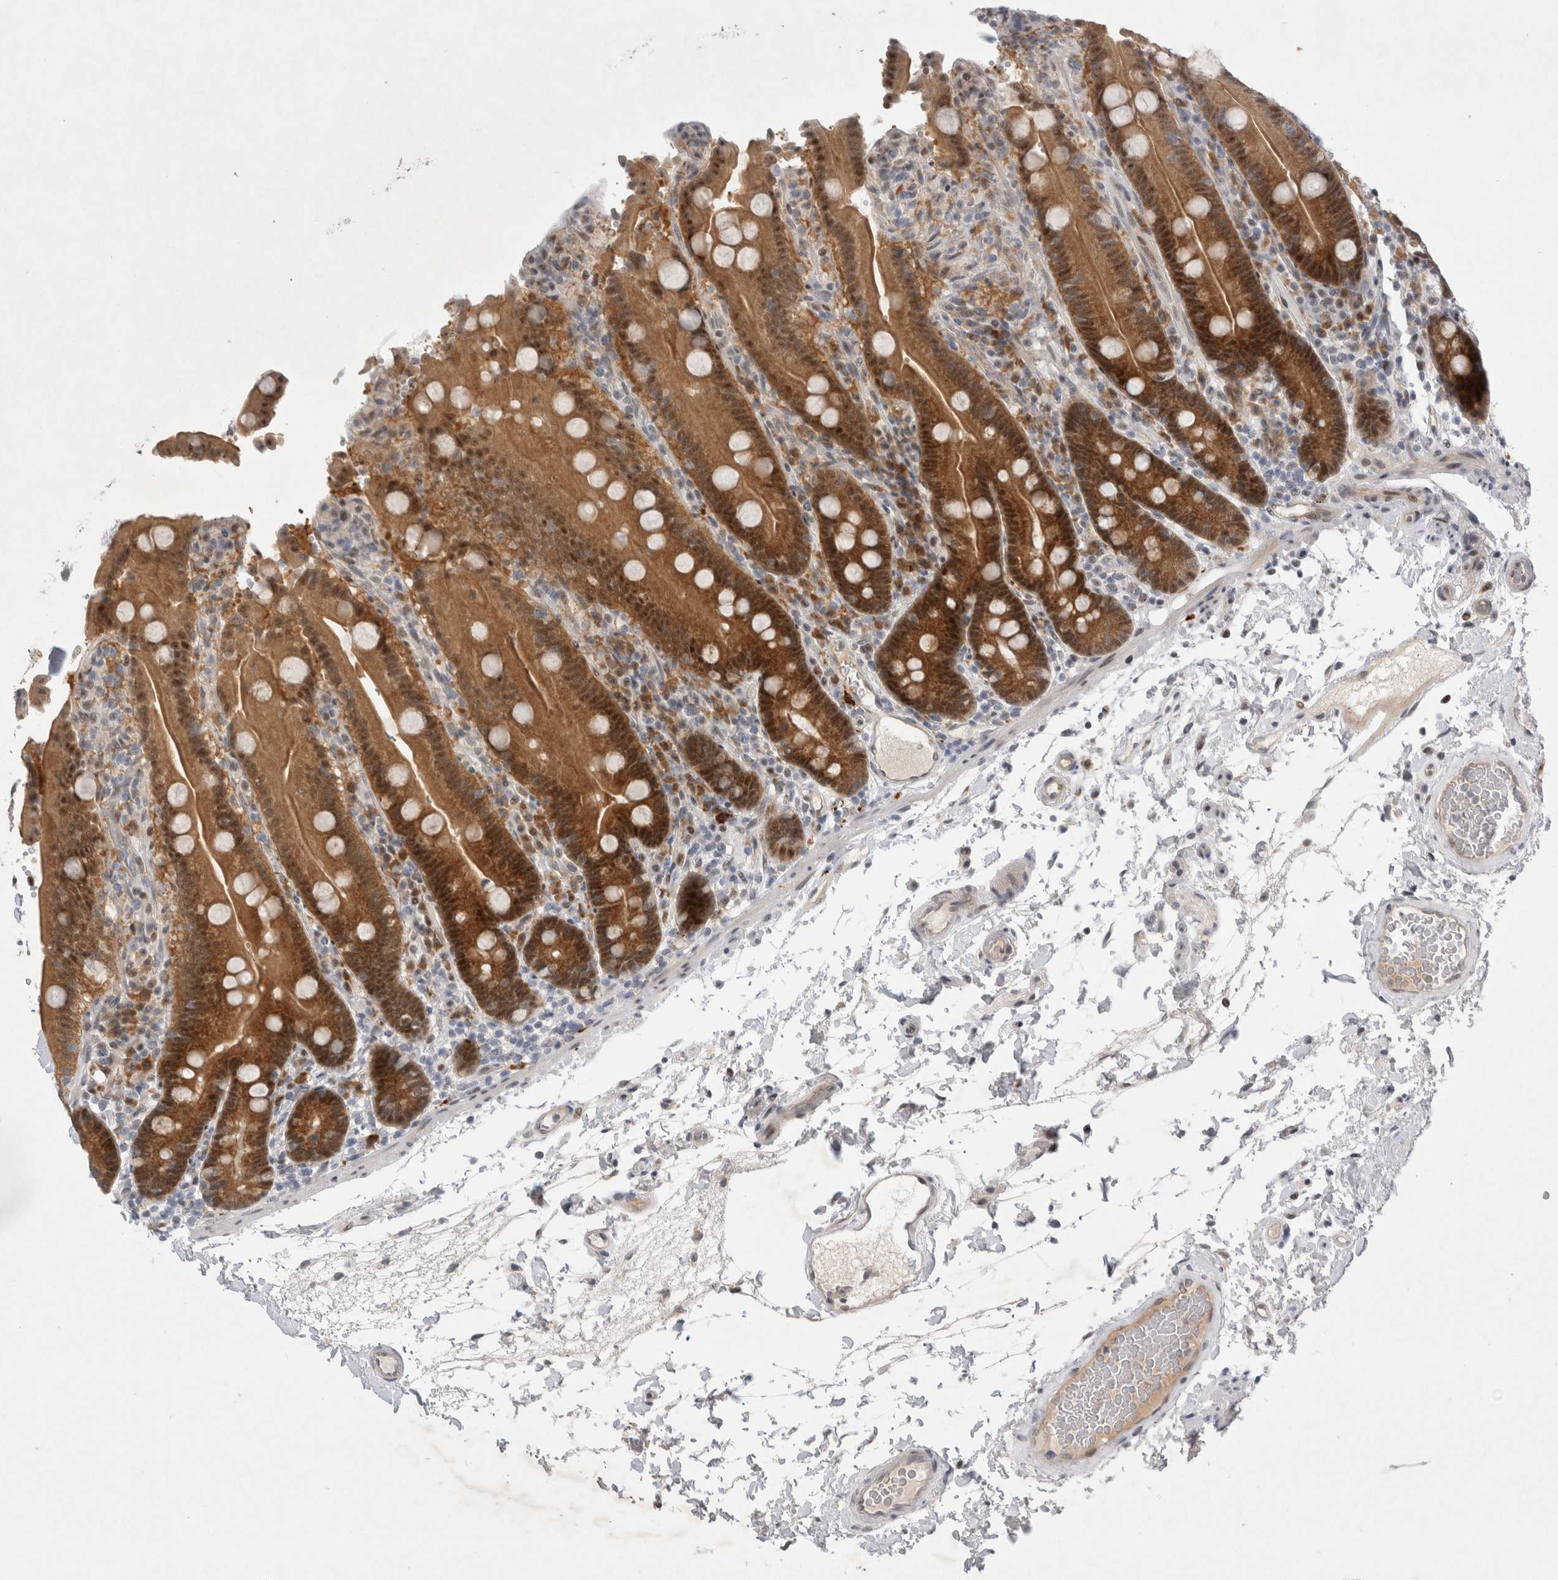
{"staining": {"intensity": "strong", "quantity": ">75%", "location": "cytoplasmic/membranous,nuclear"}, "tissue": "duodenum", "cell_type": "Glandular cells", "image_type": "normal", "snomed": [{"axis": "morphology", "description": "Normal tissue, NOS"}, {"axis": "topography", "description": "Small intestine, NOS"}], "caption": "A high-resolution photomicrograph shows IHC staining of benign duodenum, which displays strong cytoplasmic/membranous,nuclear expression in about >75% of glandular cells.", "gene": "WIPF2", "patient": {"sex": "female", "age": 71}}